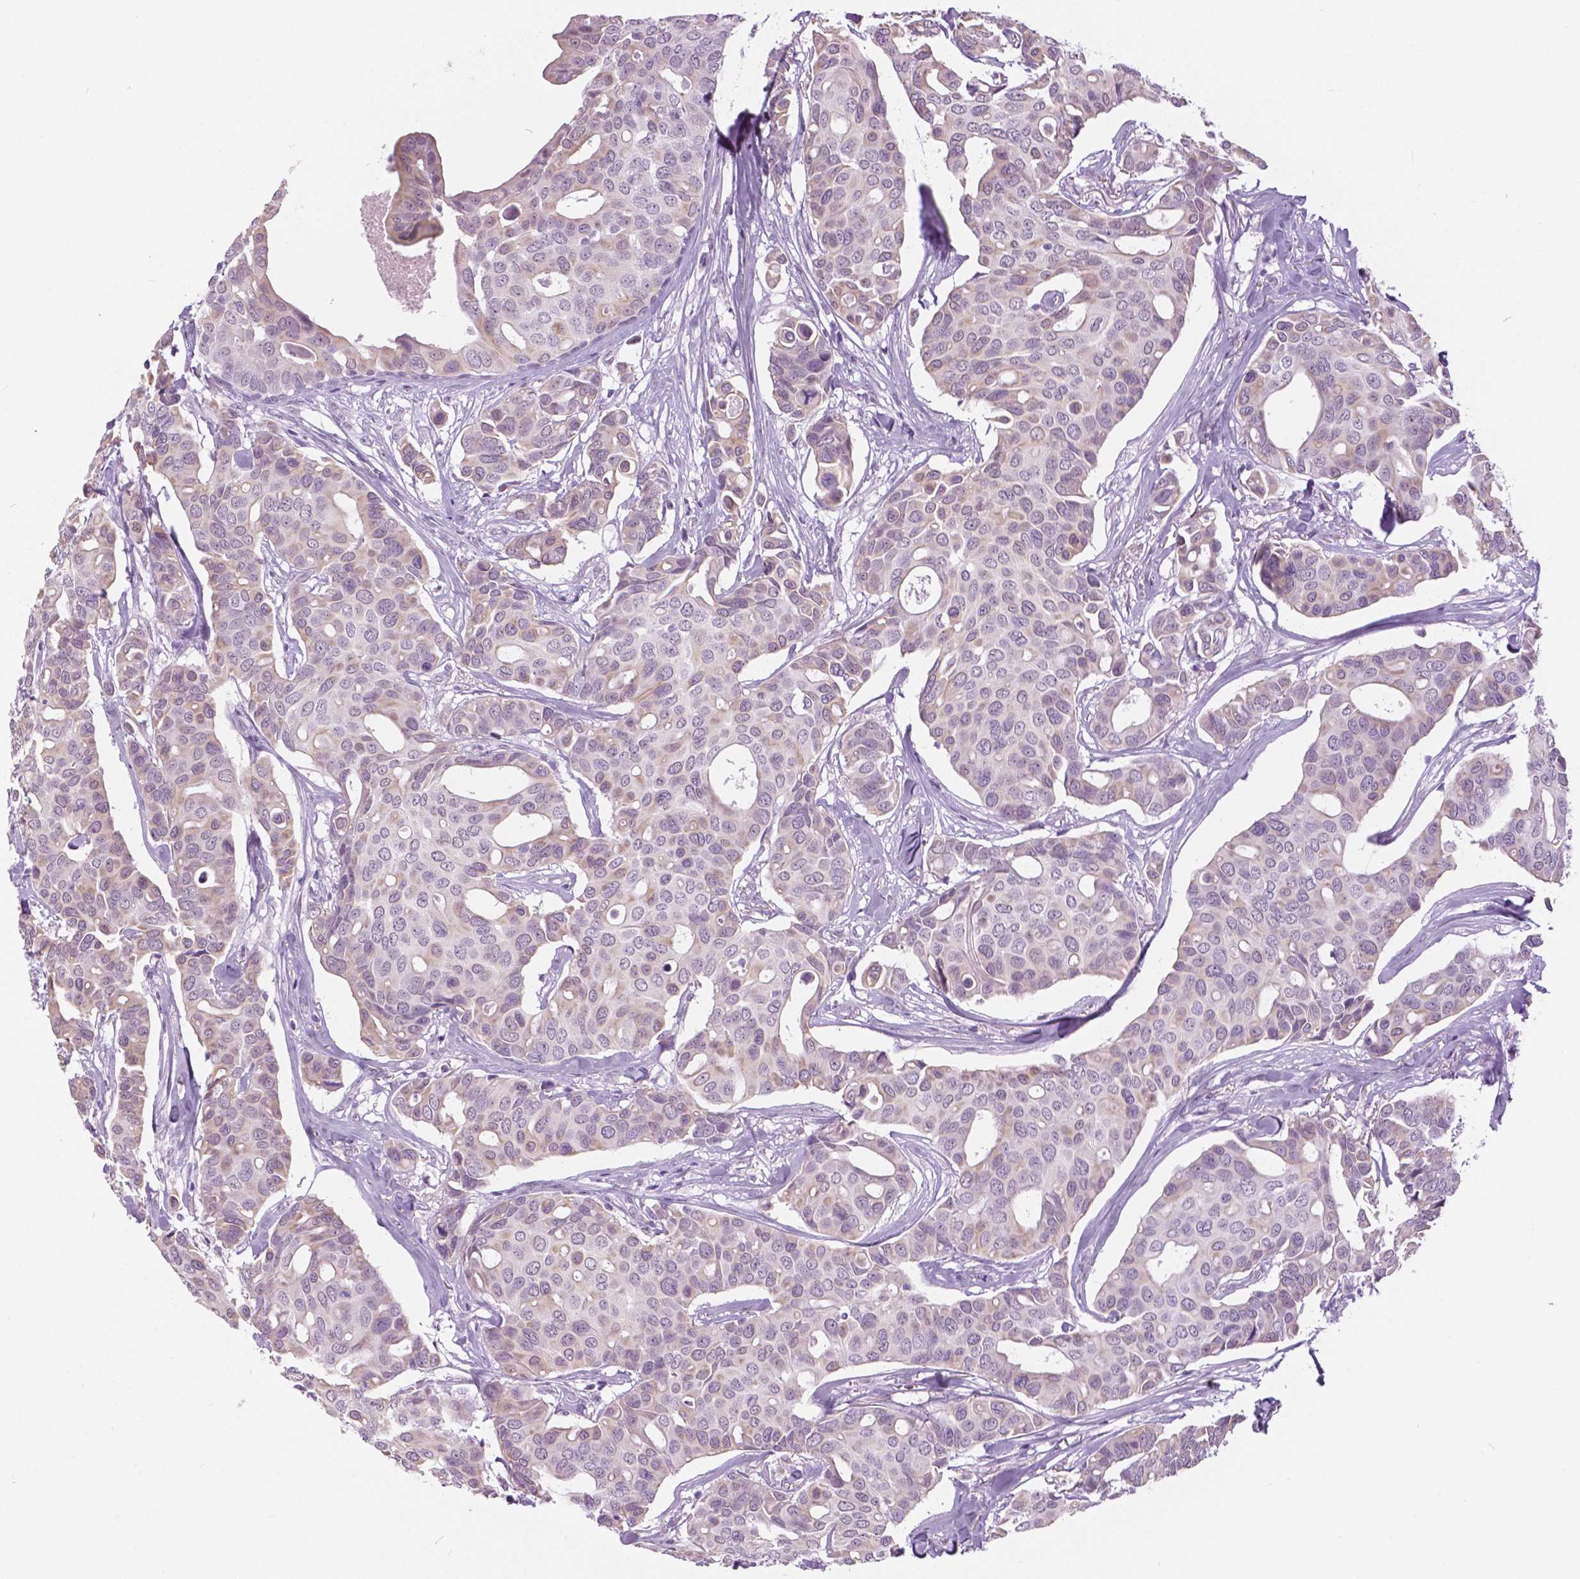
{"staining": {"intensity": "weak", "quantity": "<25%", "location": "cytoplasmic/membranous"}, "tissue": "breast cancer", "cell_type": "Tumor cells", "image_type": "cancer", "snomed": [{"axis": "morphology", "description": "Duct carcinoma"}, {"axis": "topography", "description": "Breast"}], "caption": "Immunohistochemical staining of breast cancer exhibits no significant staining in tumor cells.", "gene": "MYOM1", "patient": {"sex": "female", "age": 54}}